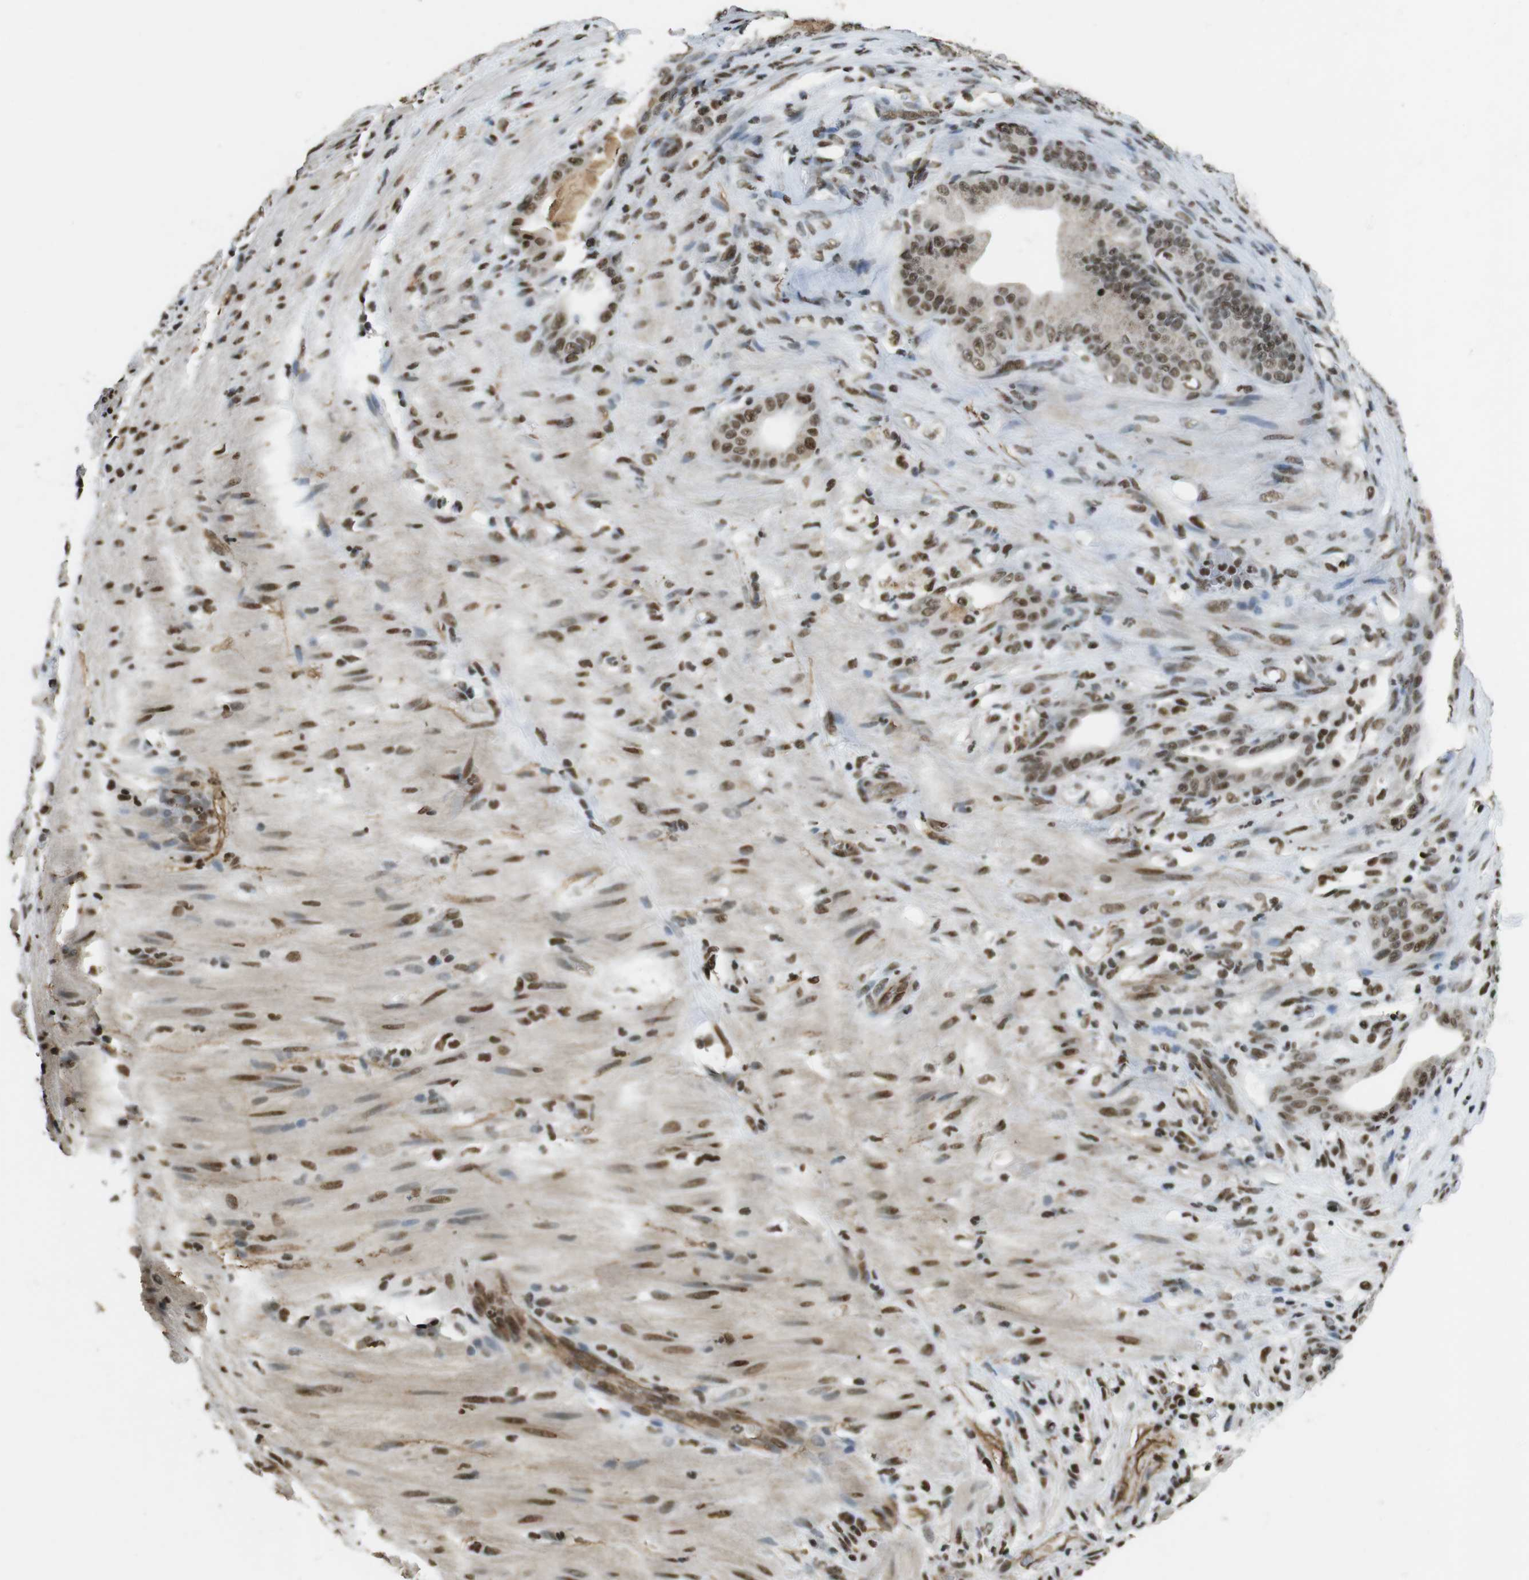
{"staining": {"intensity": "moderate", "quantity": ">75%", "location": "nuclear"}, "tissue": "pancreatic cancer", "cell_type": "Tumor cells", "image_type": "cancer", "snomed": [{"axis": "morphology", "description": "Adenocarcinoma, NOS"}, {"axis": "topography", "description": "Pancreas"}], "caption": "Immunohistochemical staining of pancreatic cancer (adenocarcinoma) demonstrates moderate nuclear protein positivity in approximately >75% of tumor cells.", "gene": "CSNK2B", "patient": {"sex": "male", "age": 63}}